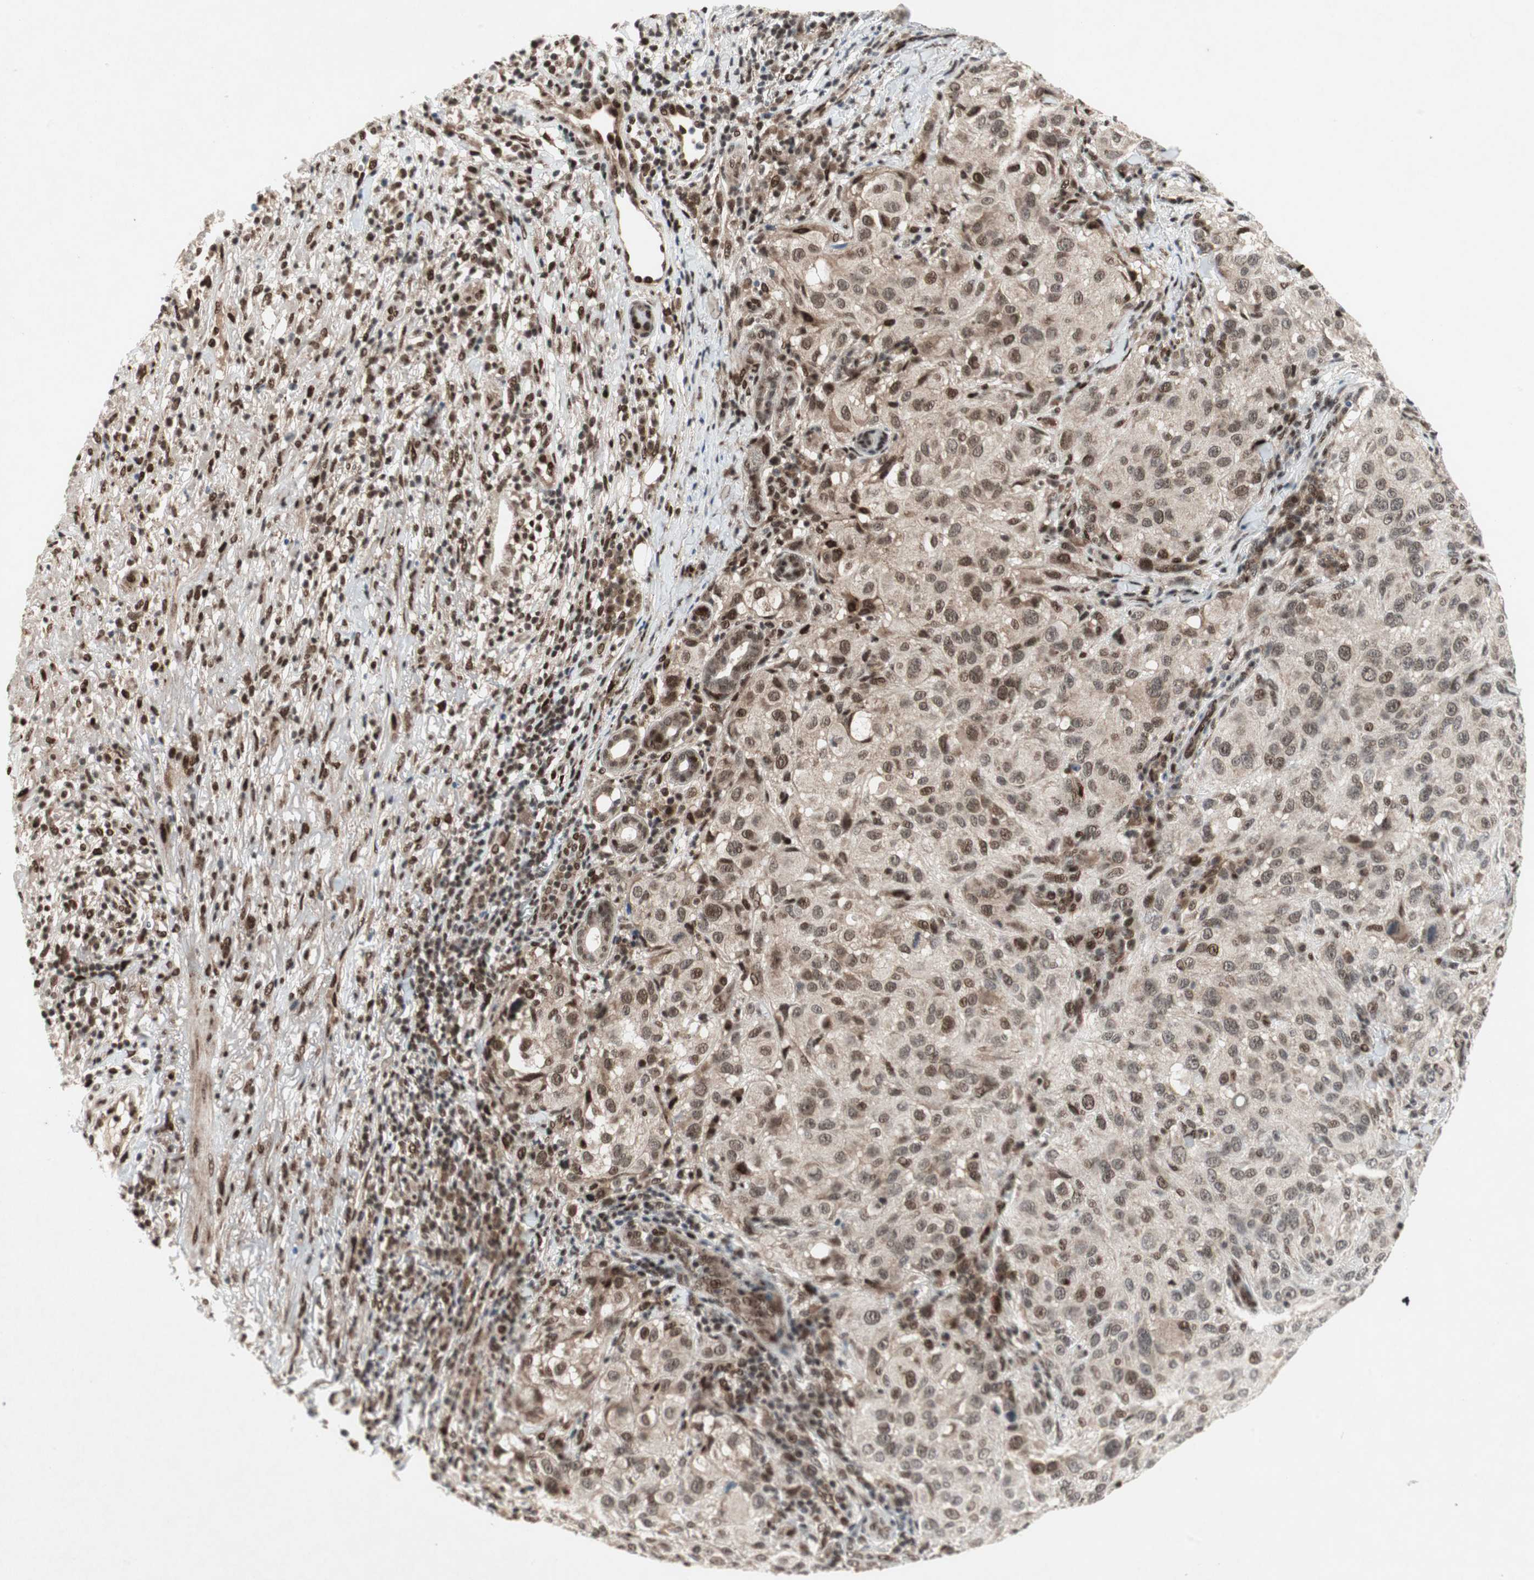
{"staining": {"intensity": "moderate", "quantity": ">75%", "location": "nuclear"}, "tissue": "melanoma", "cell_type": "Tumor cells", "image_type": "cancer", "snomed": [{"axis": "morphology", "description": "Necrosis, NOS"}, {"axis": "morphology", "description": "Malignant melanoma, NOS"}, {"axis": "topography", "description": "Skin"}], "caption": "Brown immunohistochemical staining in human malignant melanoma reveals moderate nuclear positivity in about >75% of tumor cells. The protein of interest is stained brown, and the nuclei are stained in blue (DAB IHC with brightfield microscopy, high magnification).", "gene": "TCF12", "patient": {"sex": "female", "age": 87}}